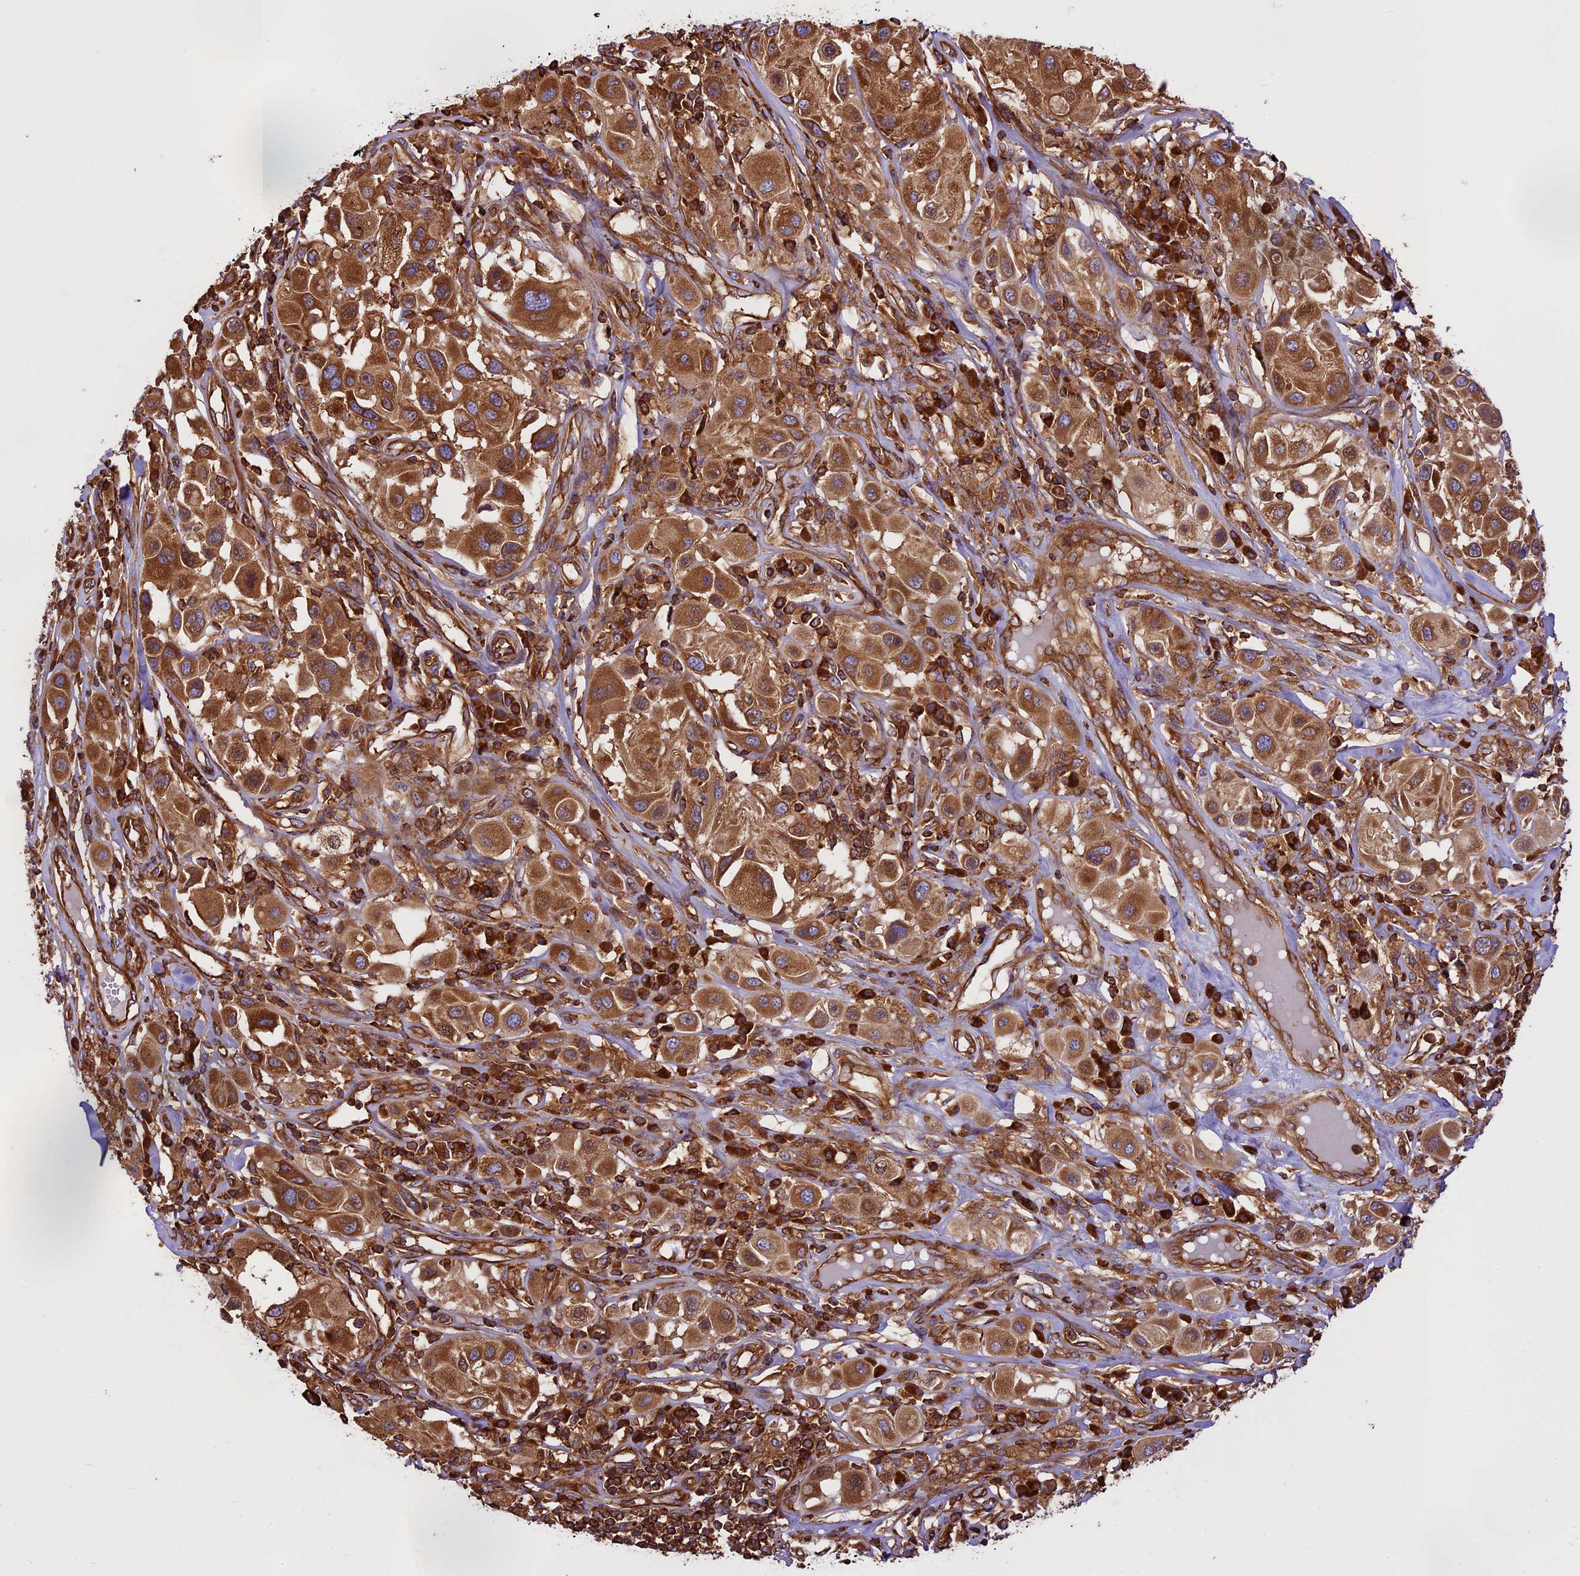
{"staining": {"intensity": "strong", "quantity": ">75%", "location": "cytoplasmic/membranous"}, "tissue": "melanoma", "cell_type": "Tumor cells", "image_type": "cancer", "snomed": [{"axis": "morphology", "description": "Malignant melanoma, Metastatic site"}, {"axis": "topography", "description": "Skin"}], "caption": "Strong cytoplasmic/membranous staining is present in about >75% of tumor cells in melanoma. (IHC, brightfield microscopy, high magnification).", "gene": "KARS1", "patient": {"sex": "male", "age": 41}}